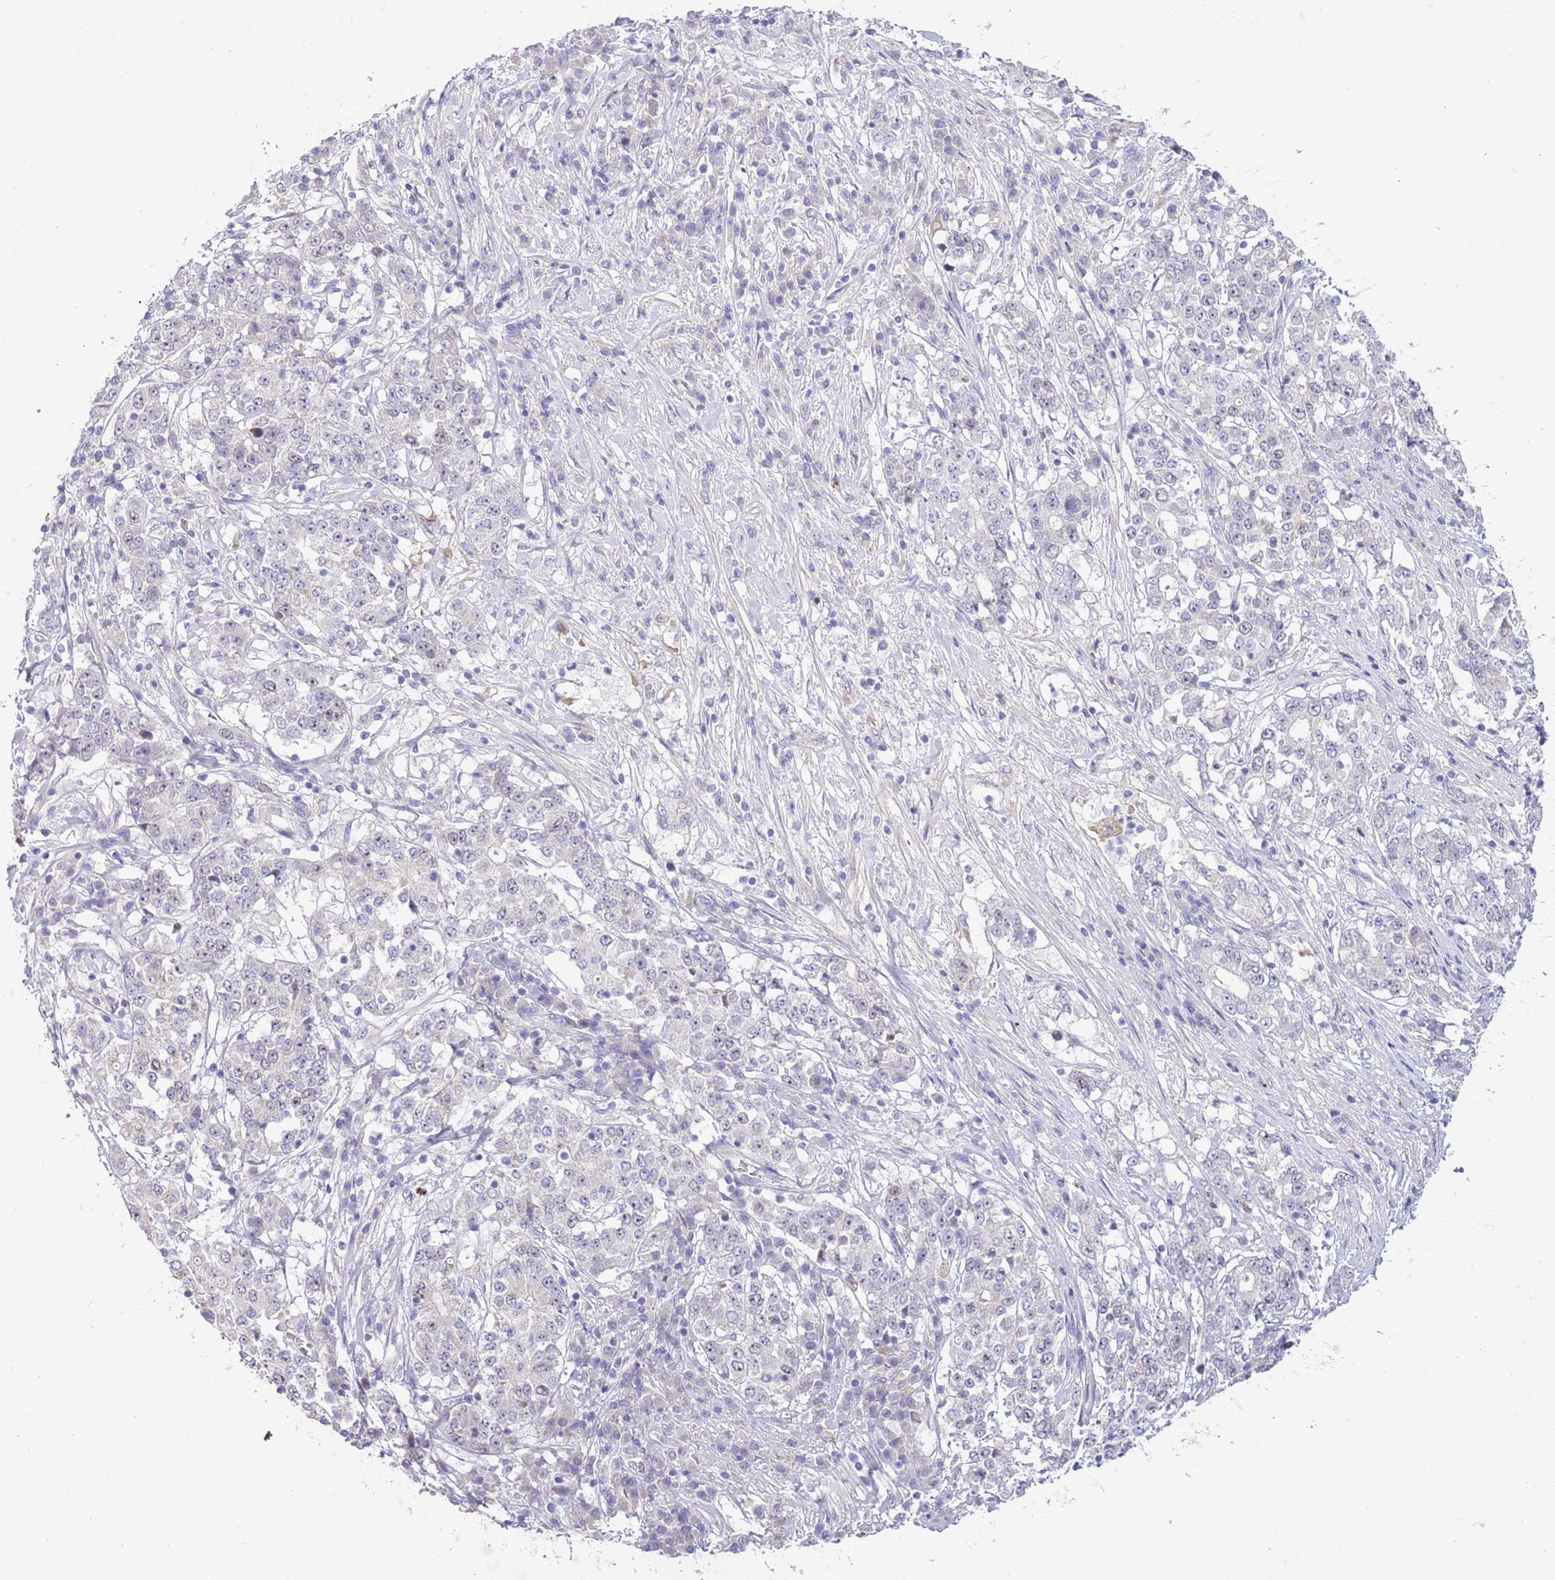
{"staining": {"intensity": "negative", "quantity": "none", "location": "none"}, "tissue": "stomach cancer", "cell_type": "Tumor cells", "image_type": "cancer", "snomed": [{"axis": "morphology", "description": "Adenocarcinoma, NOS"}, {"axis": "topography", "description": "Stomach"}], "caption": "Immunohistochemistry micrograph of stomach cancer stained for a protein (brown), which displays no staining in tumor cells.", "gene": "FBRSL1", "patient": {"sex": "male", "age": 59}}